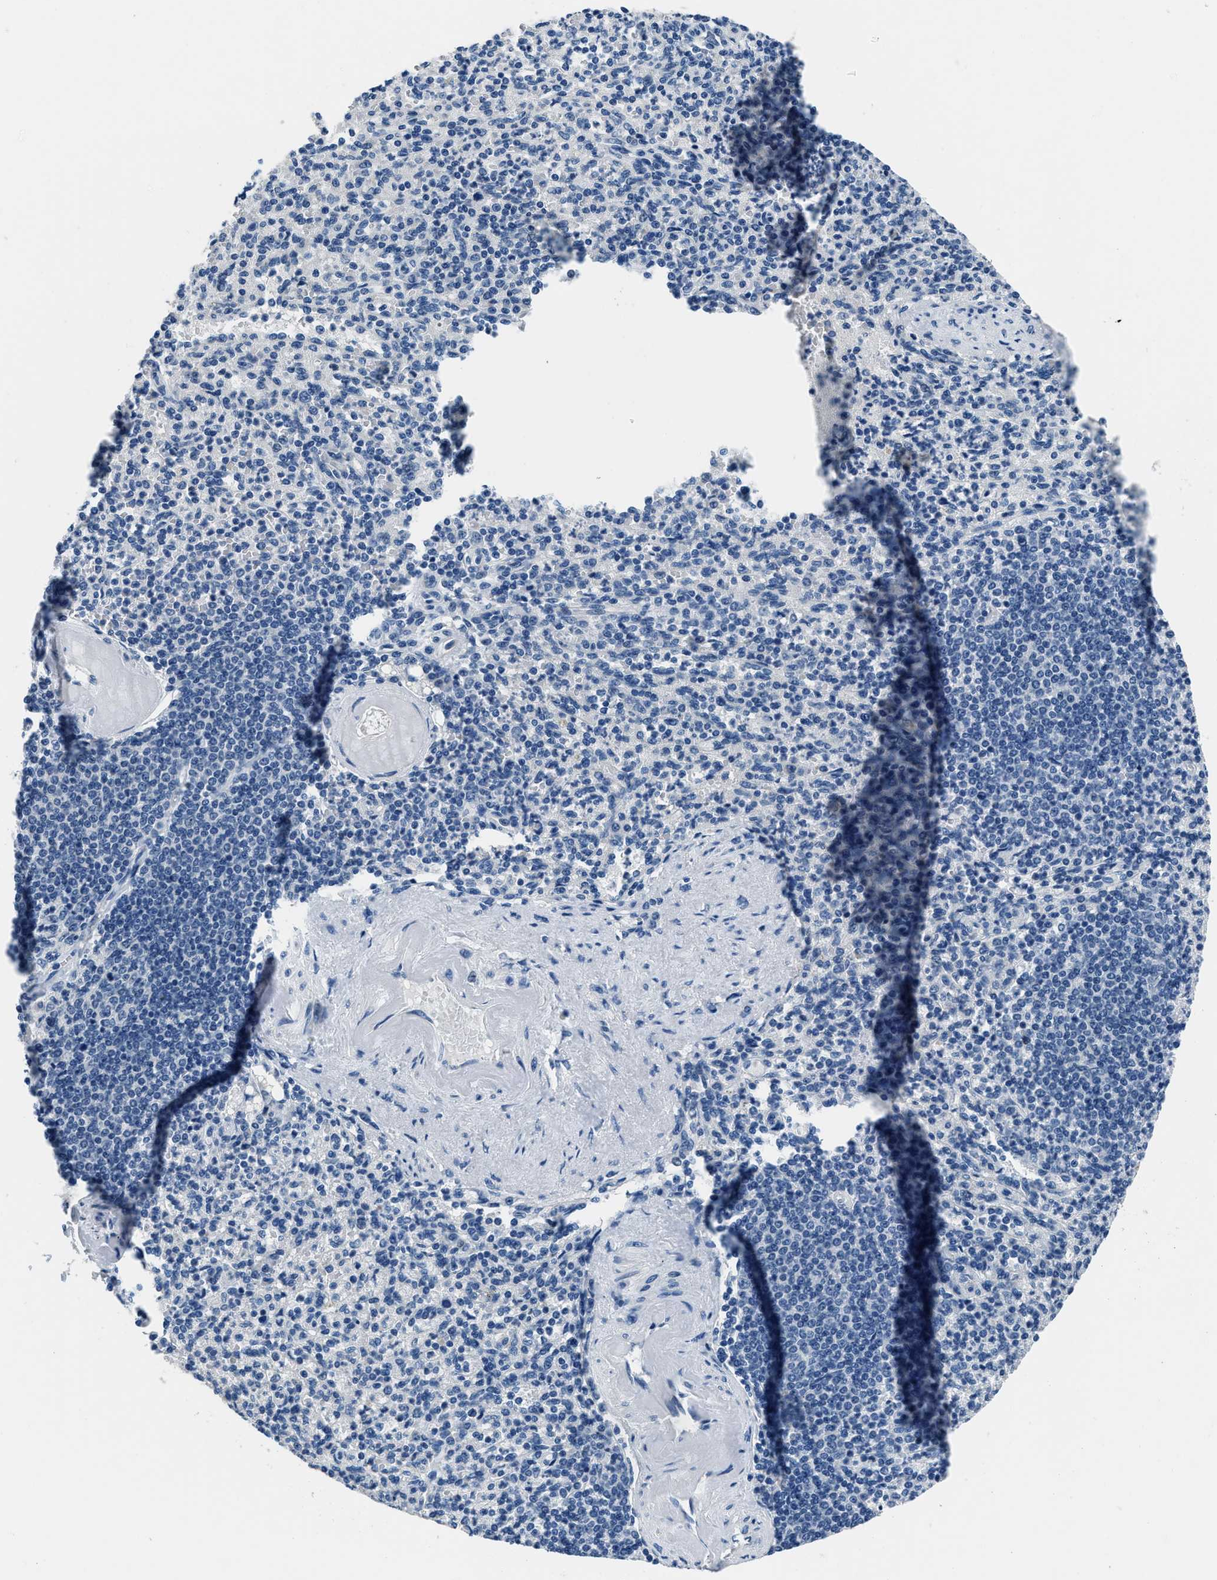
{"staining": {"intensity": "weak", "quantity": "<25%", "location": "cytoplasmic/membranous"}, "tissue": "spleen", "cell_type": "Cells in red pulp", "image_type": "normal", "snomed": [{"axis": "morphology", "description": "Normal tissue, NOS"}, {"axis": "topography", "description": "Spleen"}], "caption": "Immunohistochemistry of unremarkable human spleen exhibits no positivity in cells in red pulp. (DAB immunohistochemistry, high magnification).", "gene": "GJA3", "patient": {"sex": "female", "age": 74}}